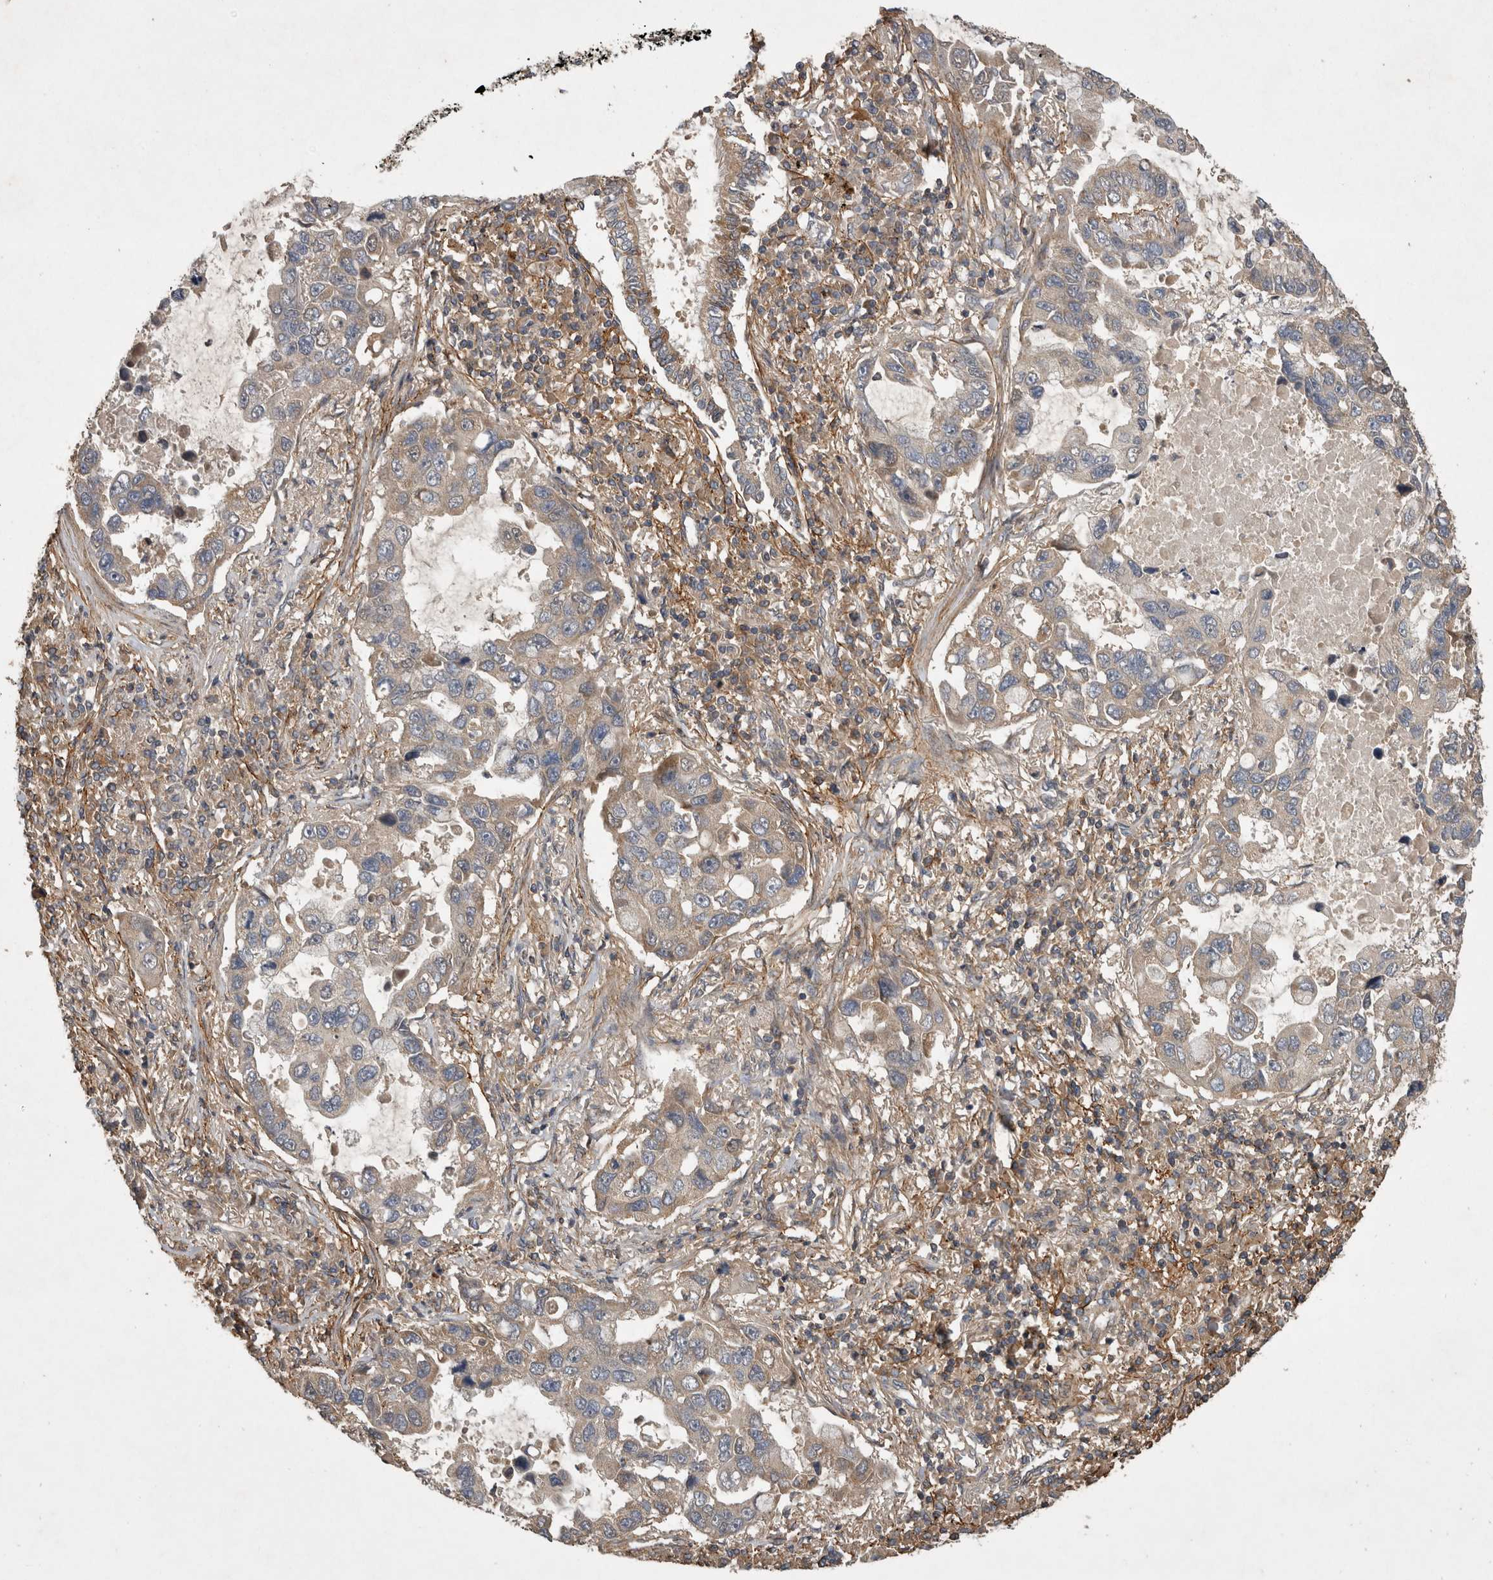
{"staining": {"intensity": "weak", "quantity": "<25%", "location": "cytoplasmic/membranous"}, "tissue": "lung cancer", "cell_type": "Tumor cells", "image_type": "cancer", "snomed": [{"axis": "morphology", "description": "Adenocarcinoma, NOS"}, {"axis": "topography", "description": "Lung"}], "caption": "This is an IHC micrograph of human lung cancer (adenocarcinoma). There is no expression in tumor cells.", "gene": "TRMT61B", "patient": {"sex": "male", "age": 64}}